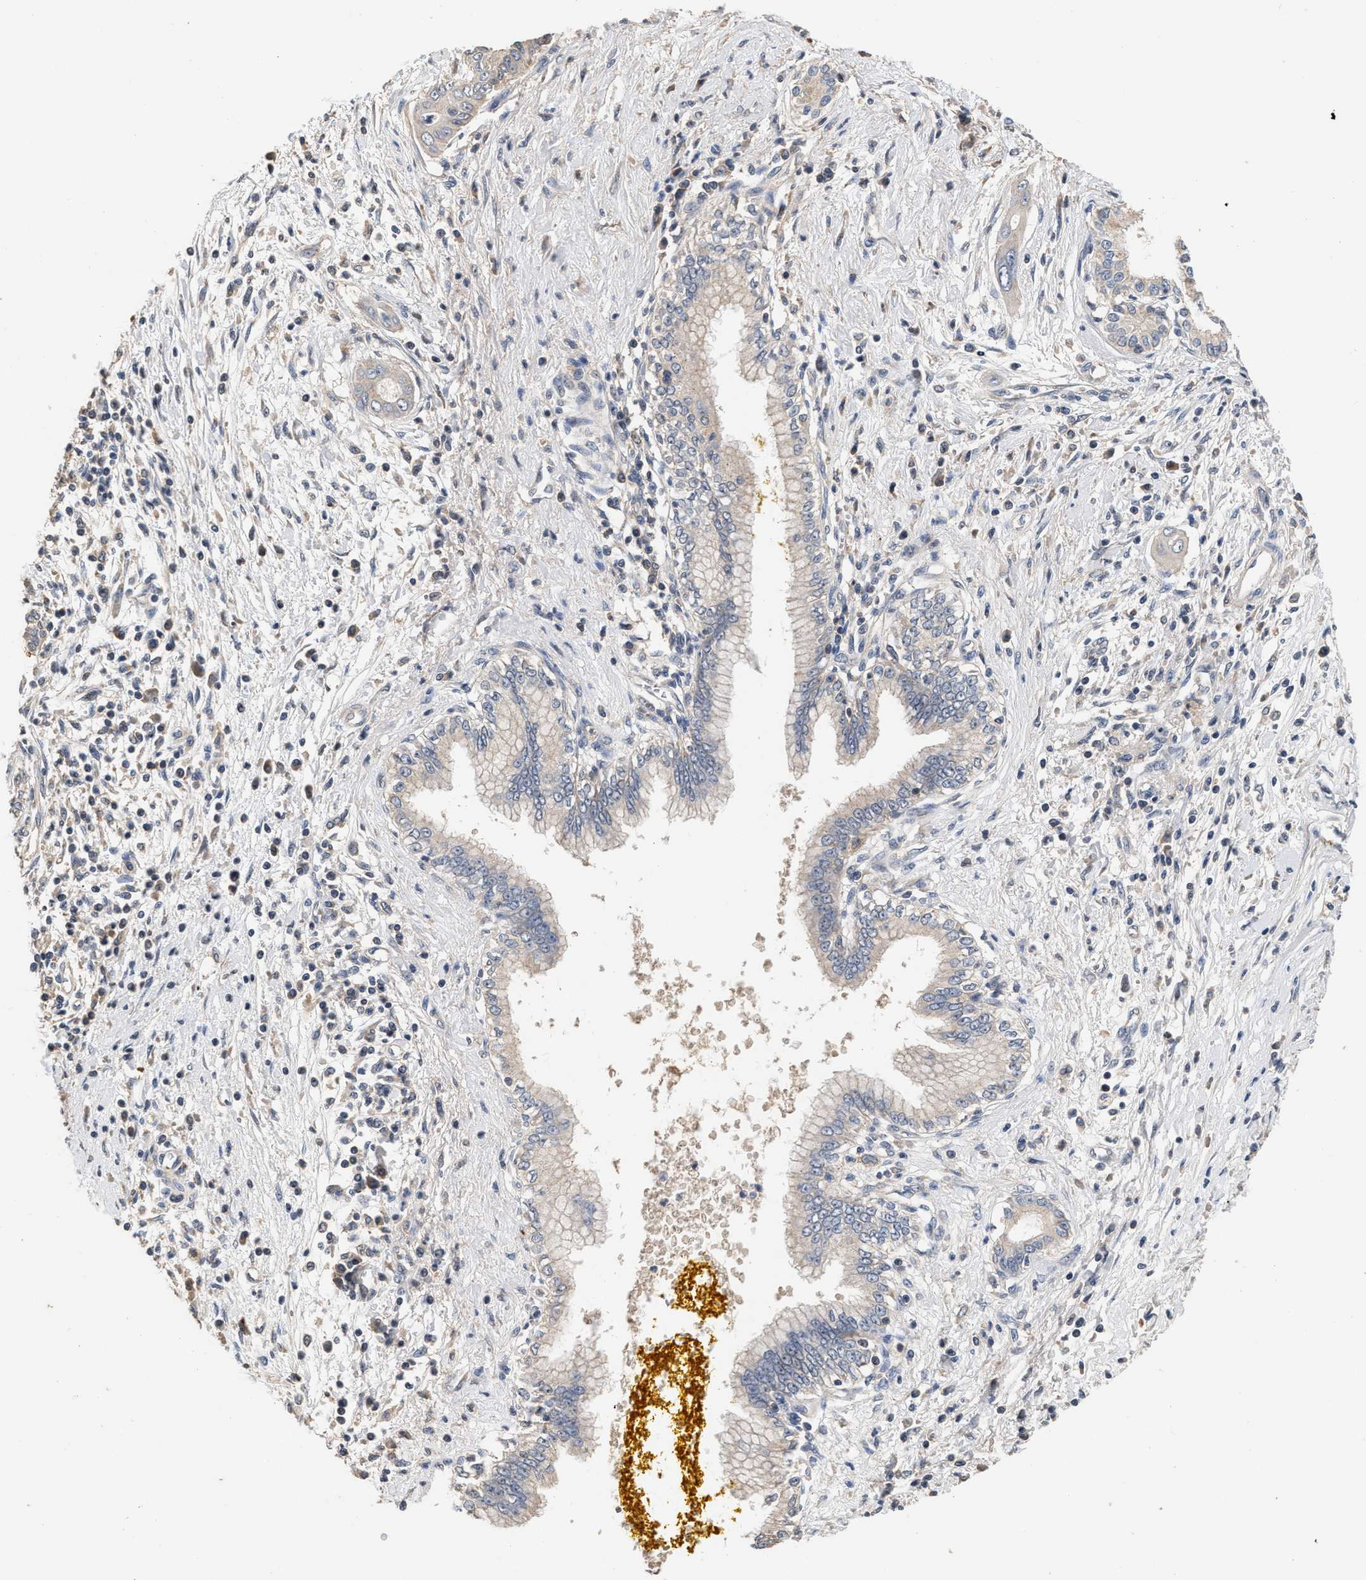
{"staining": {"intensity": "negative", "quantity": "none", "location": "none"}, "tissue": "pancreatic cancer", "cell_type": "Tumor cells", "image_type": "cancer", "snomed": [{"axis": "morphology", "description": "Adenocarcinoma, NOS"}, {"axis": "topography", "description": "Pancreas"}], "caption": "The micrograph reveals no significant expression in tumor cells of adenocarcinoma (pancreatic).", "gene": "PTGR3", "patient": {"sex": "male", "age": 58}}